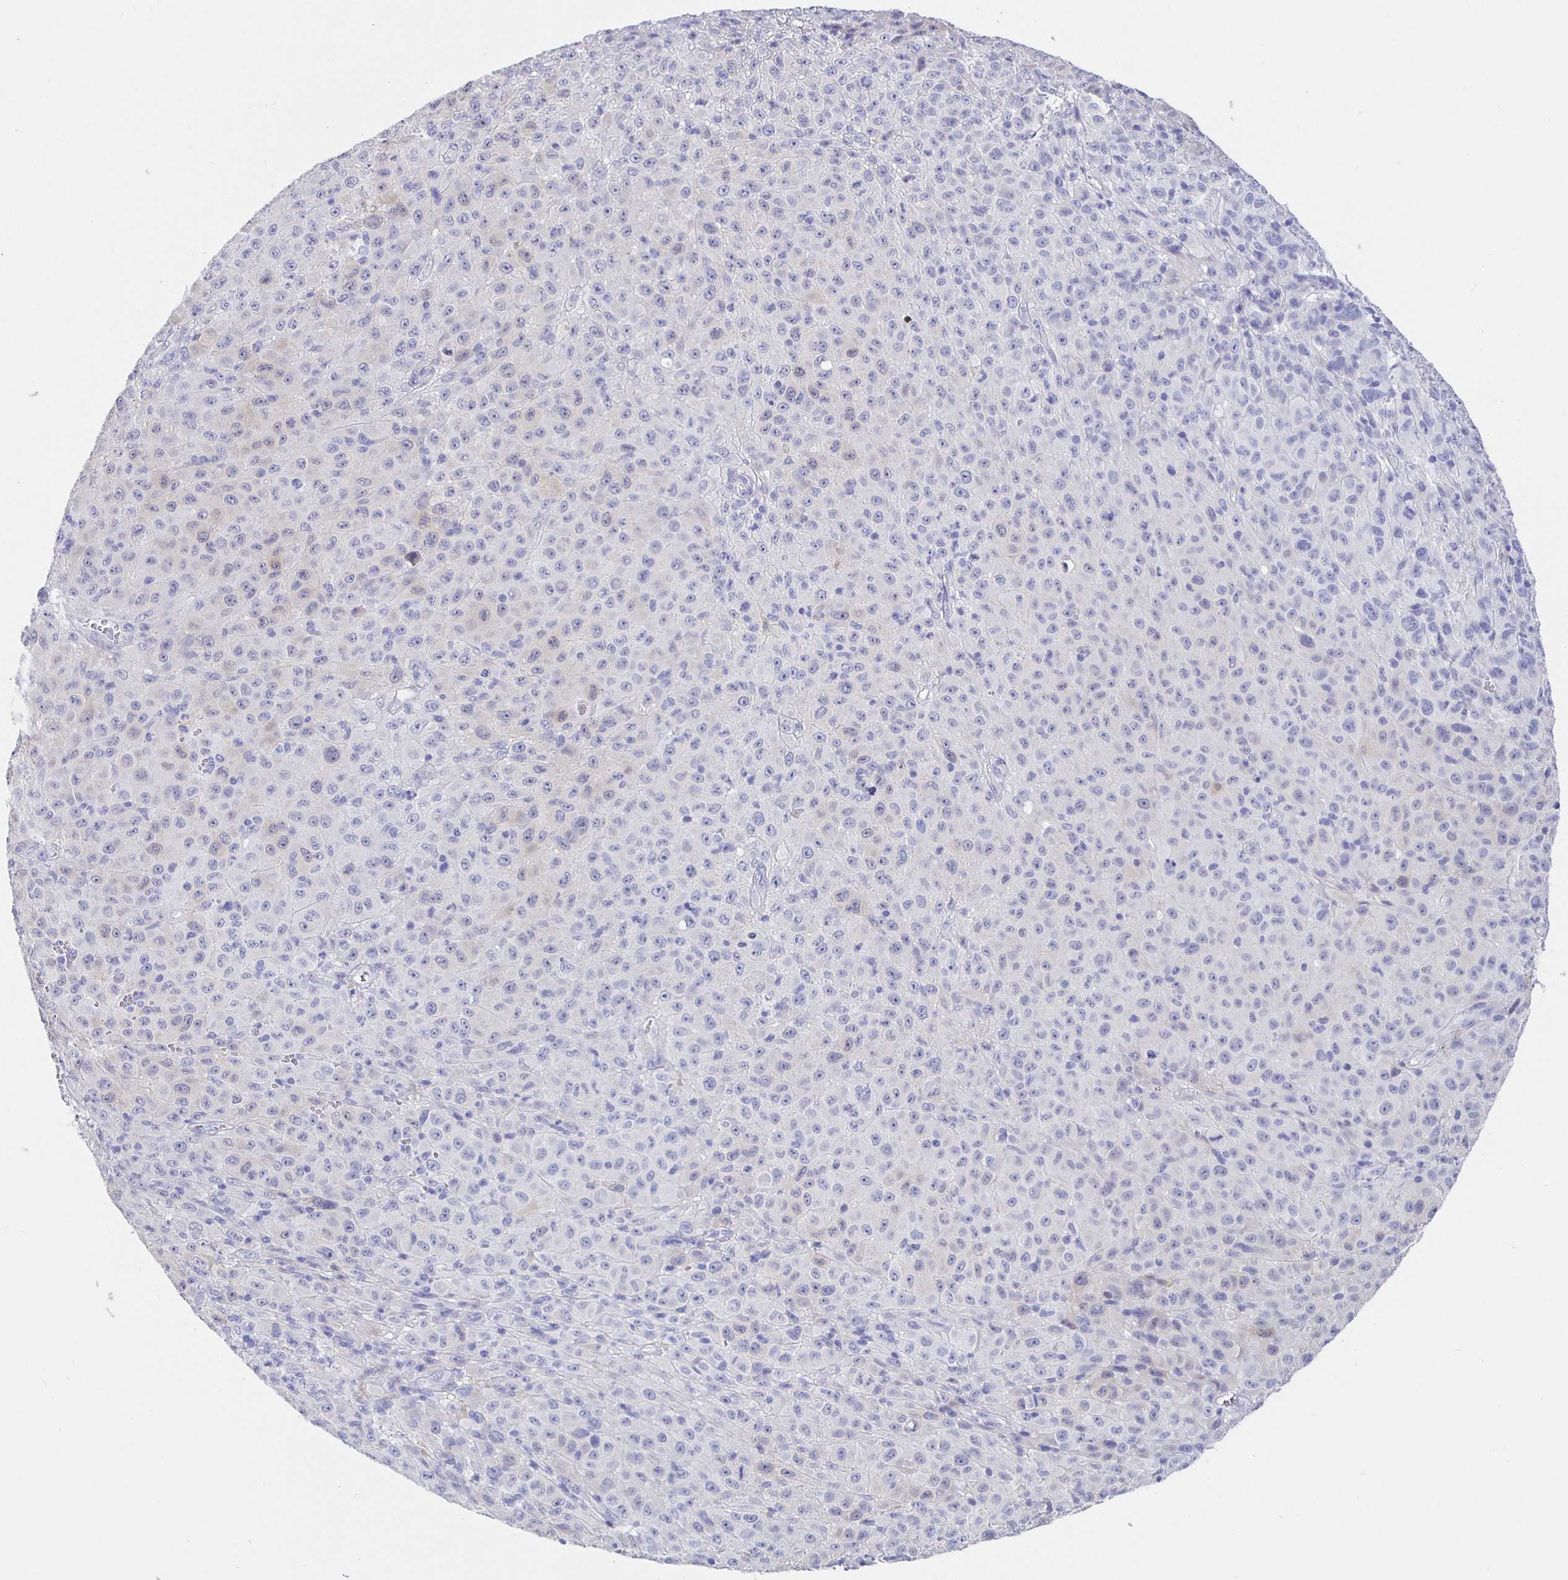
{"staining": {"intensity": "negative", "quantity": "none", "location": "none"}, "tissue": "melanoma", "cell_type": "Tumor cells", "image_type": "cancer", "snomed": [{"axis": "morphology", "description": "Malignant melanoma, NOS"}, {"axis": "topography", "description": "Skin"}], "caption": "Tumor cells are negative for brown protein staining in melanoma. (Immunohistochemistry (ihc), brightfield microscopy, high magnification).", "gene": "HSPA4L", "patient": {"sex": "male", "age": 73}}